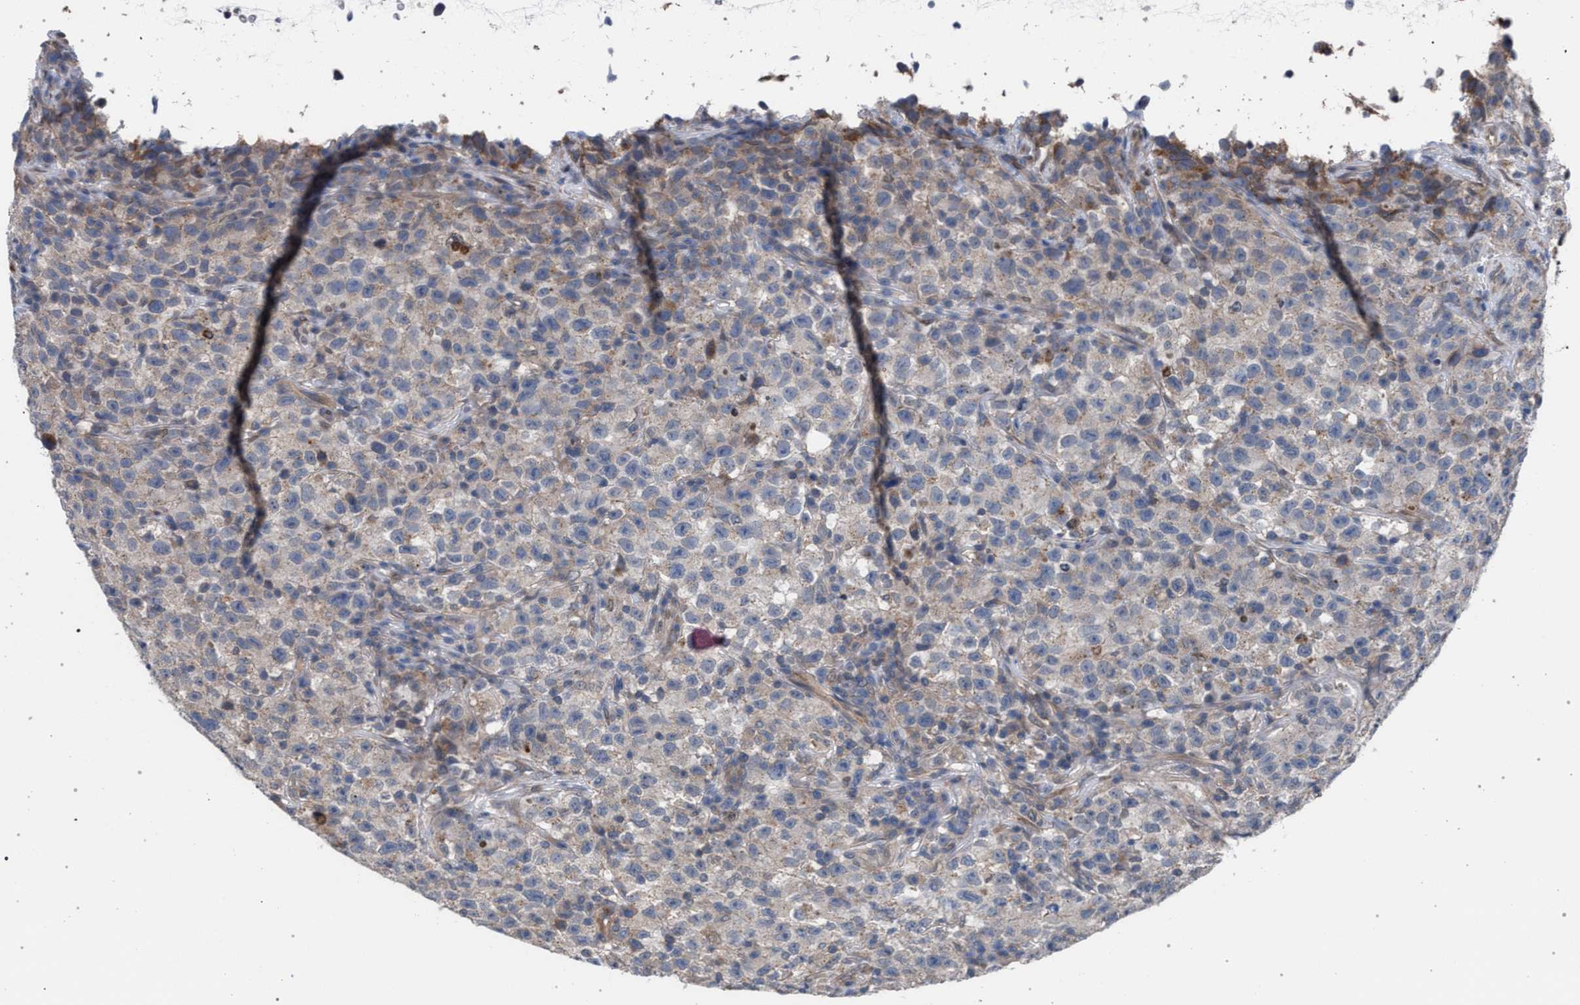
{"staining": {"intensity": "weak", "quantity": "<25%", "location": "cytoplasmic/membranous"}, "tissue": "testis cancer", "cell_type": "Tumor cells", "image_type": "cancer", "snomed": [{"axis": "morphology", "description": "Seminoma, NOS"}, {"axis": "topography", "description": "Testis"}], "caption": "Immunohistochemistry photomicrograph of seminoma (testis) stained for a protein (brown), which reveals no staining in tumor cells.", "gene": "ARPC5L", "patient": {"sex": "male", "age": 22}}